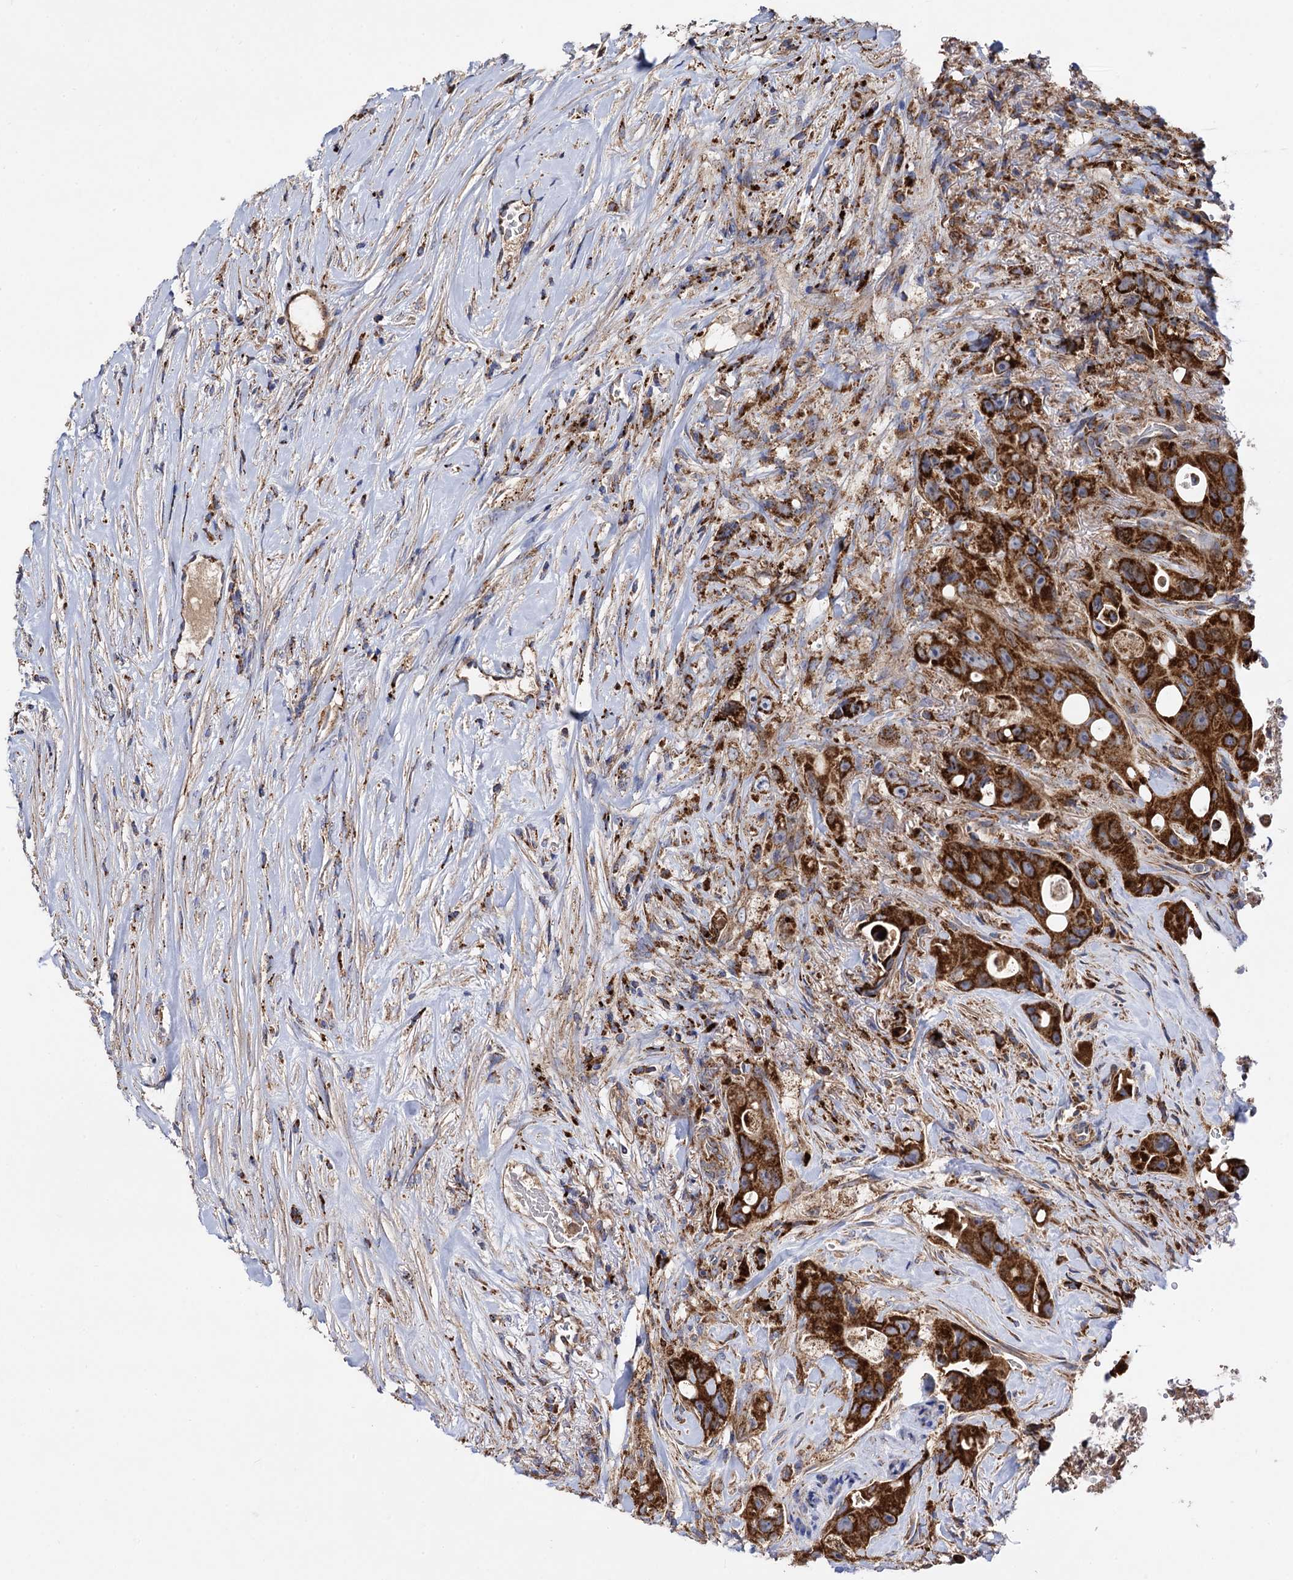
{"staining": {"intensity": "strong", "quantity": ">75%", "location": "cytoplasmic/membranous"}, "tissue": "colorectal cancer", "cell_type": "Tumor cells", "image_type": "cancer", "snomed": [{"axis": "morphology", "description": "Adenocarcinoma, NOS"}, {"axis": "topography", "description": "Colon"}], "caption": "Strong cytoplasmic/membranous protein positivity is present in approximately >75% of tumor cells in colorectal adenocarcinoma.", "gene": "IQCH", "patient": {"sex": "female", "age": 46}}